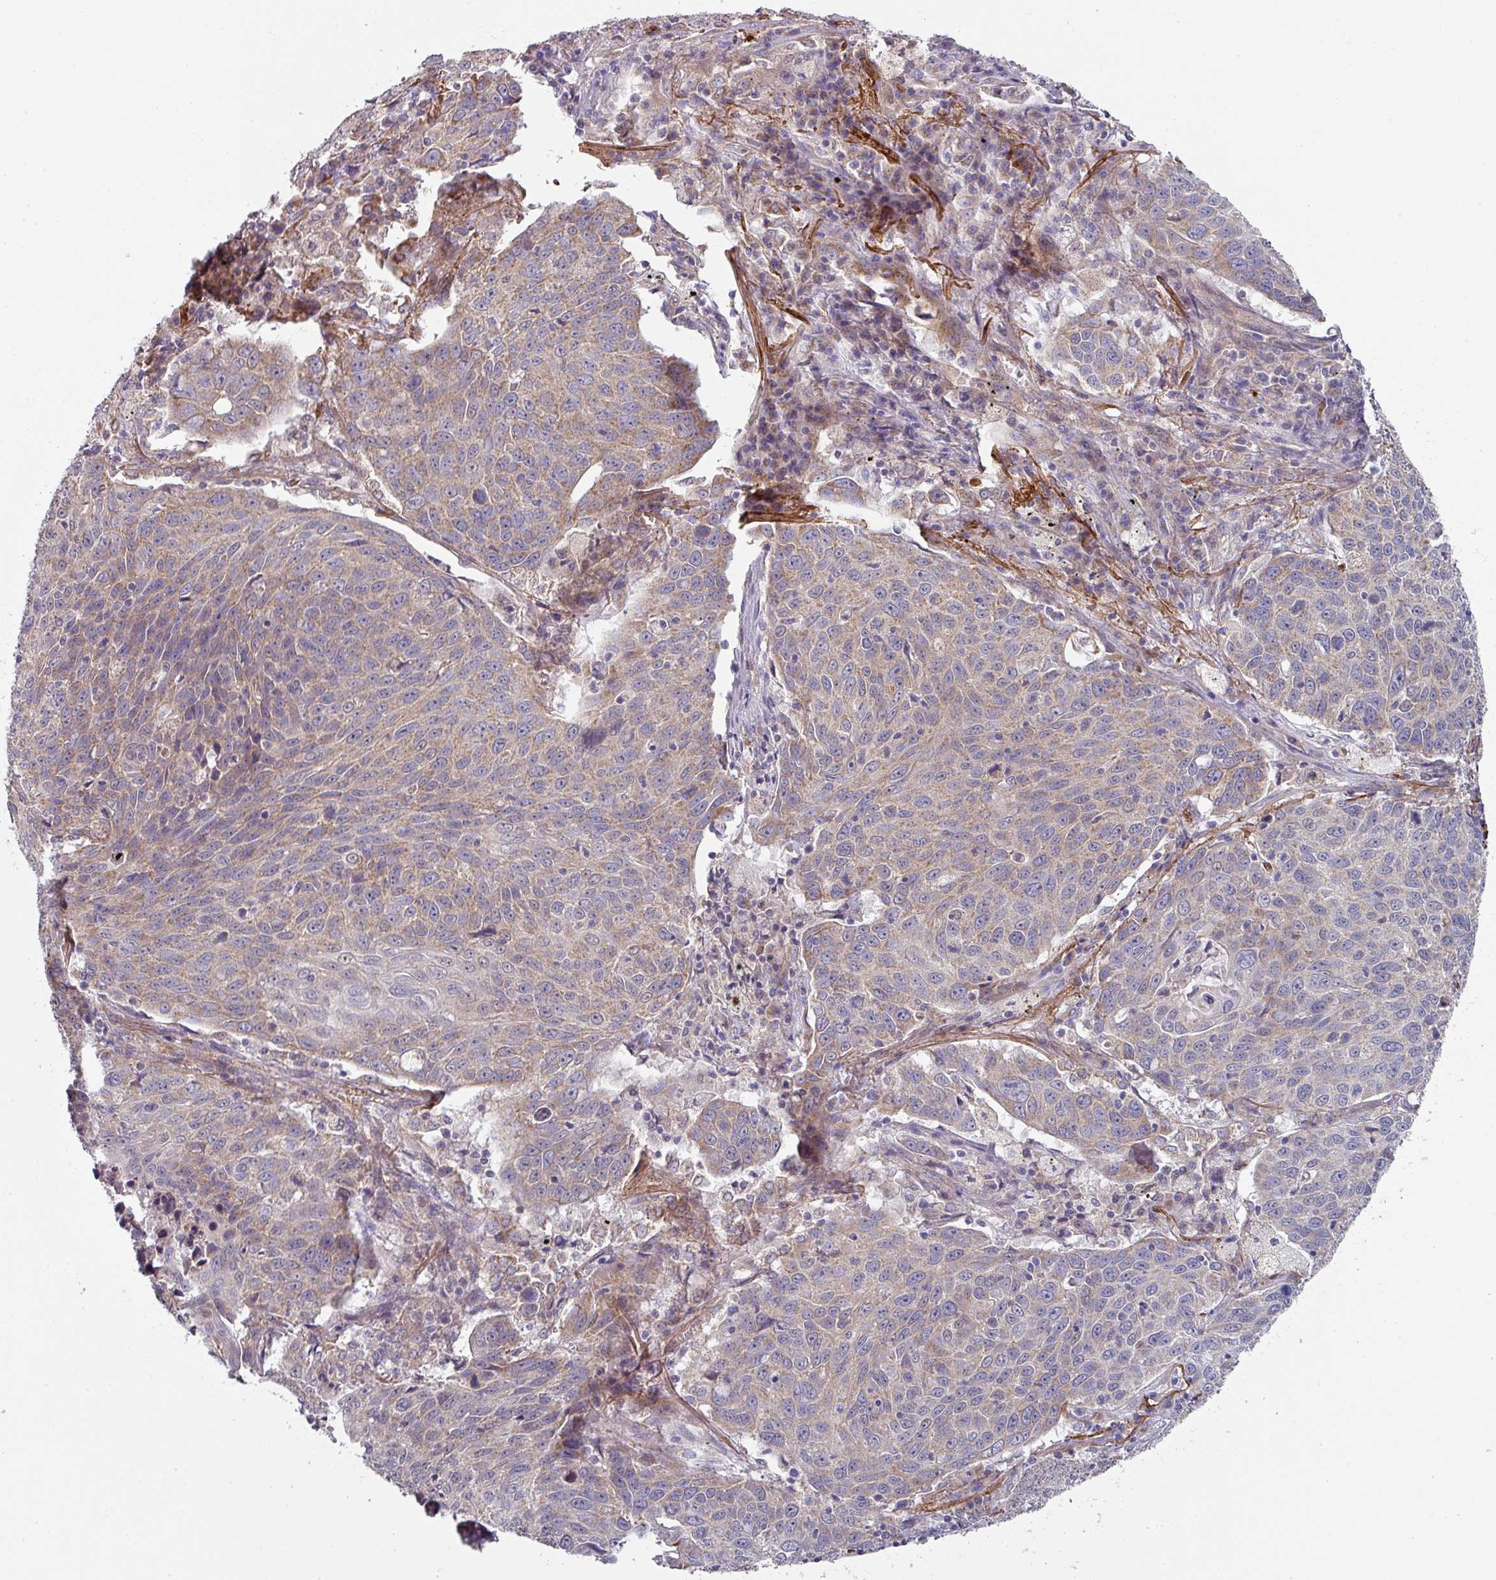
{"staining": {"intensity": "moderate", "quantity": "25%-75%", "location": "cytoplasmic/membranous"}, "tissue": "lung cancer", "cell_type": "Tumor cells", "image_type": "cancer", "snomed": [{"axis": "morphology", "description": "Squamous cell carcinoma, NOS"}, {"axis": "topography", "description": "Lung"}], "caption": "Human lung squamous cell carcinoma stained for a protein (brown) reveals moderate cytoplasmic/membranous positive staining in about 25%-75% of tumor cells.", "gene": "DCAF12L2", "patient": {"sex": "male", "age": 78}}